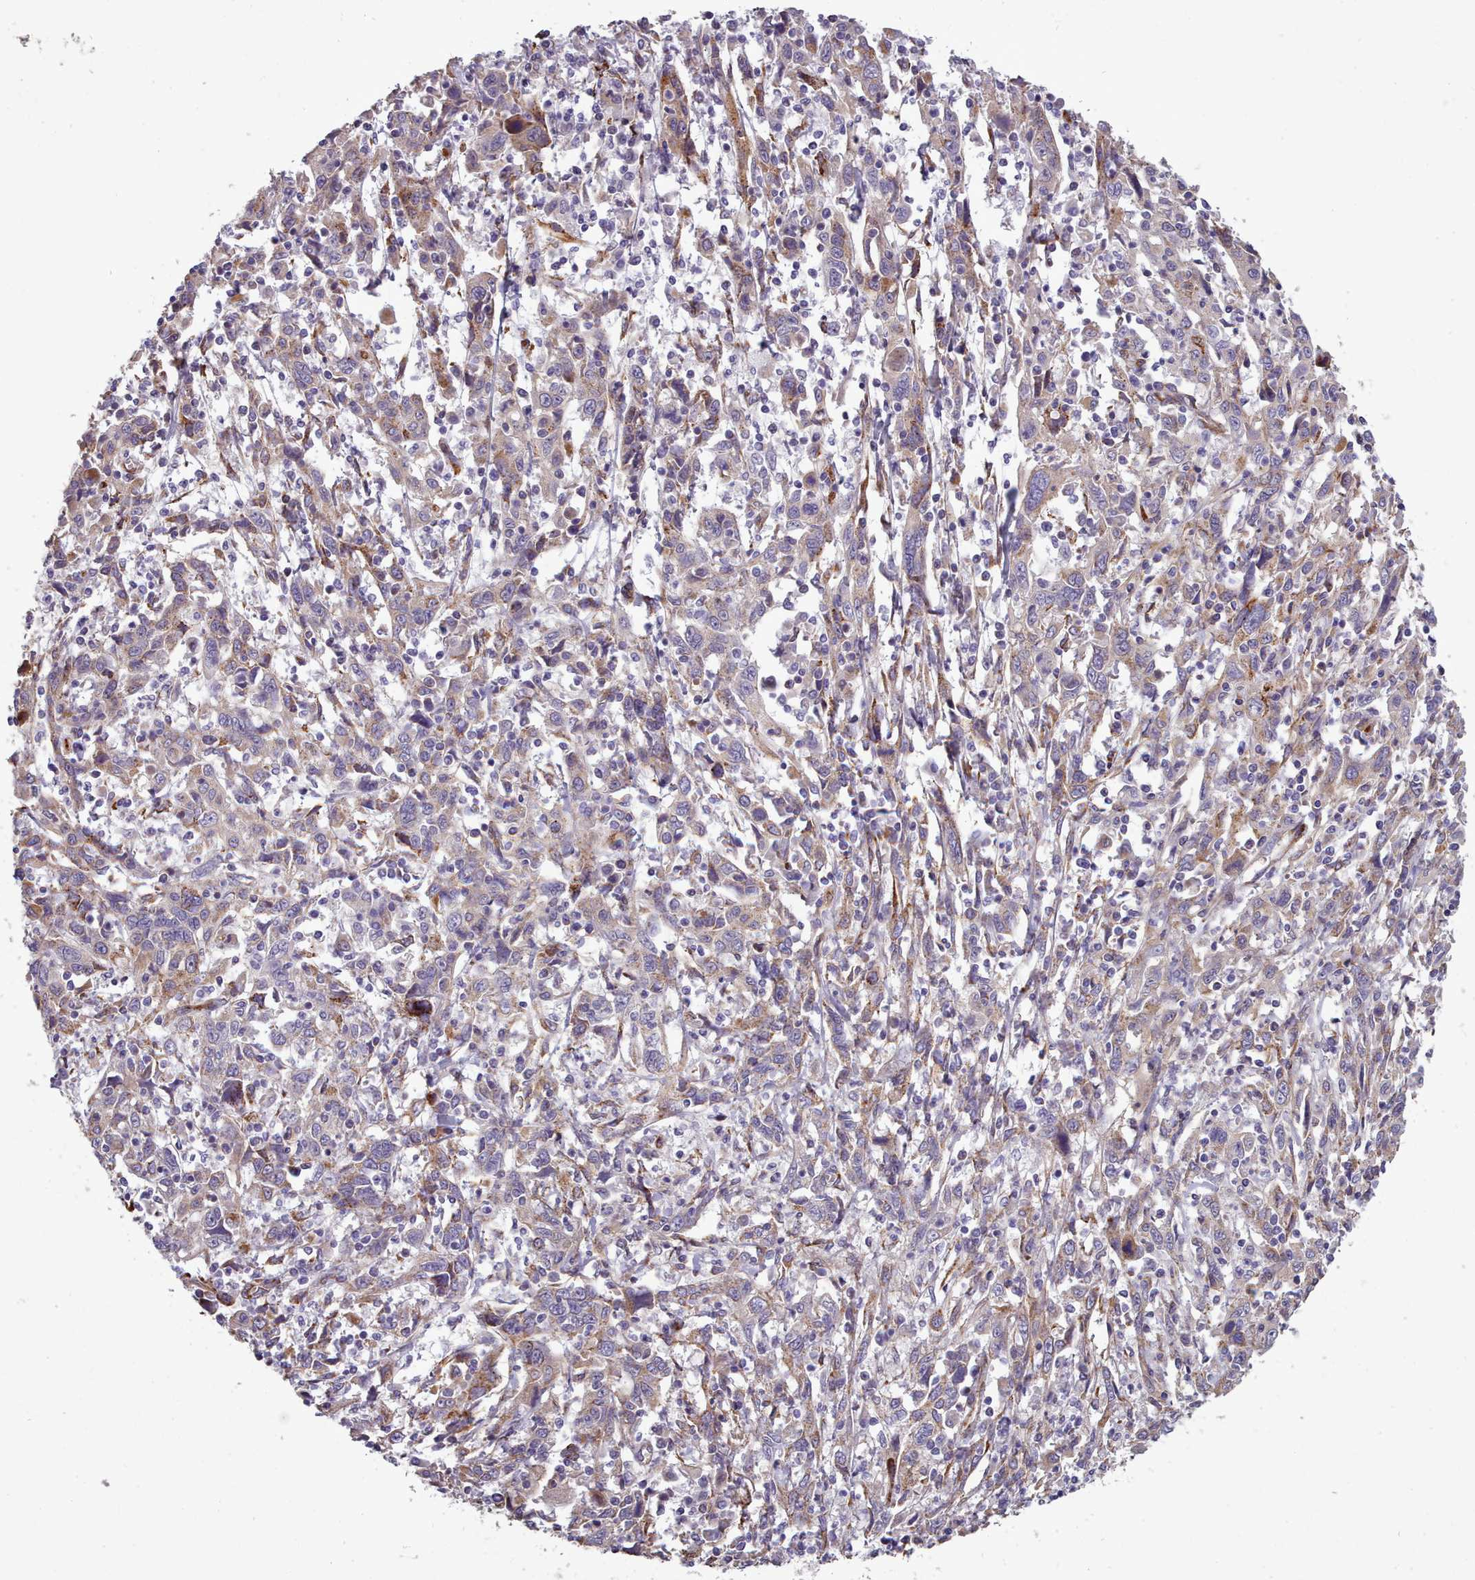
{"staining": {"intensity": "moderate", "quantity": "<25%", "location": "cytoplasmic/membranous"}, "tissue": "cervical cancer", "cell_type": "Tumor cells", "image_type": "cancer", "snomed": [{"axis": "morphology", "description": "Squamous cell carcinoma, NOS"}, {"axis": "topography", "description": "Cervix"}], "caption": "Immunohistochemistry (IHC) of cervical cancer (squamous cell carcinoma) shows low levels of moderate cytoplasmic/membranous positivity in about <25% of tumor cells.", "gene": "FKBP10", "patient": {"sex": "female", "age": 46}}